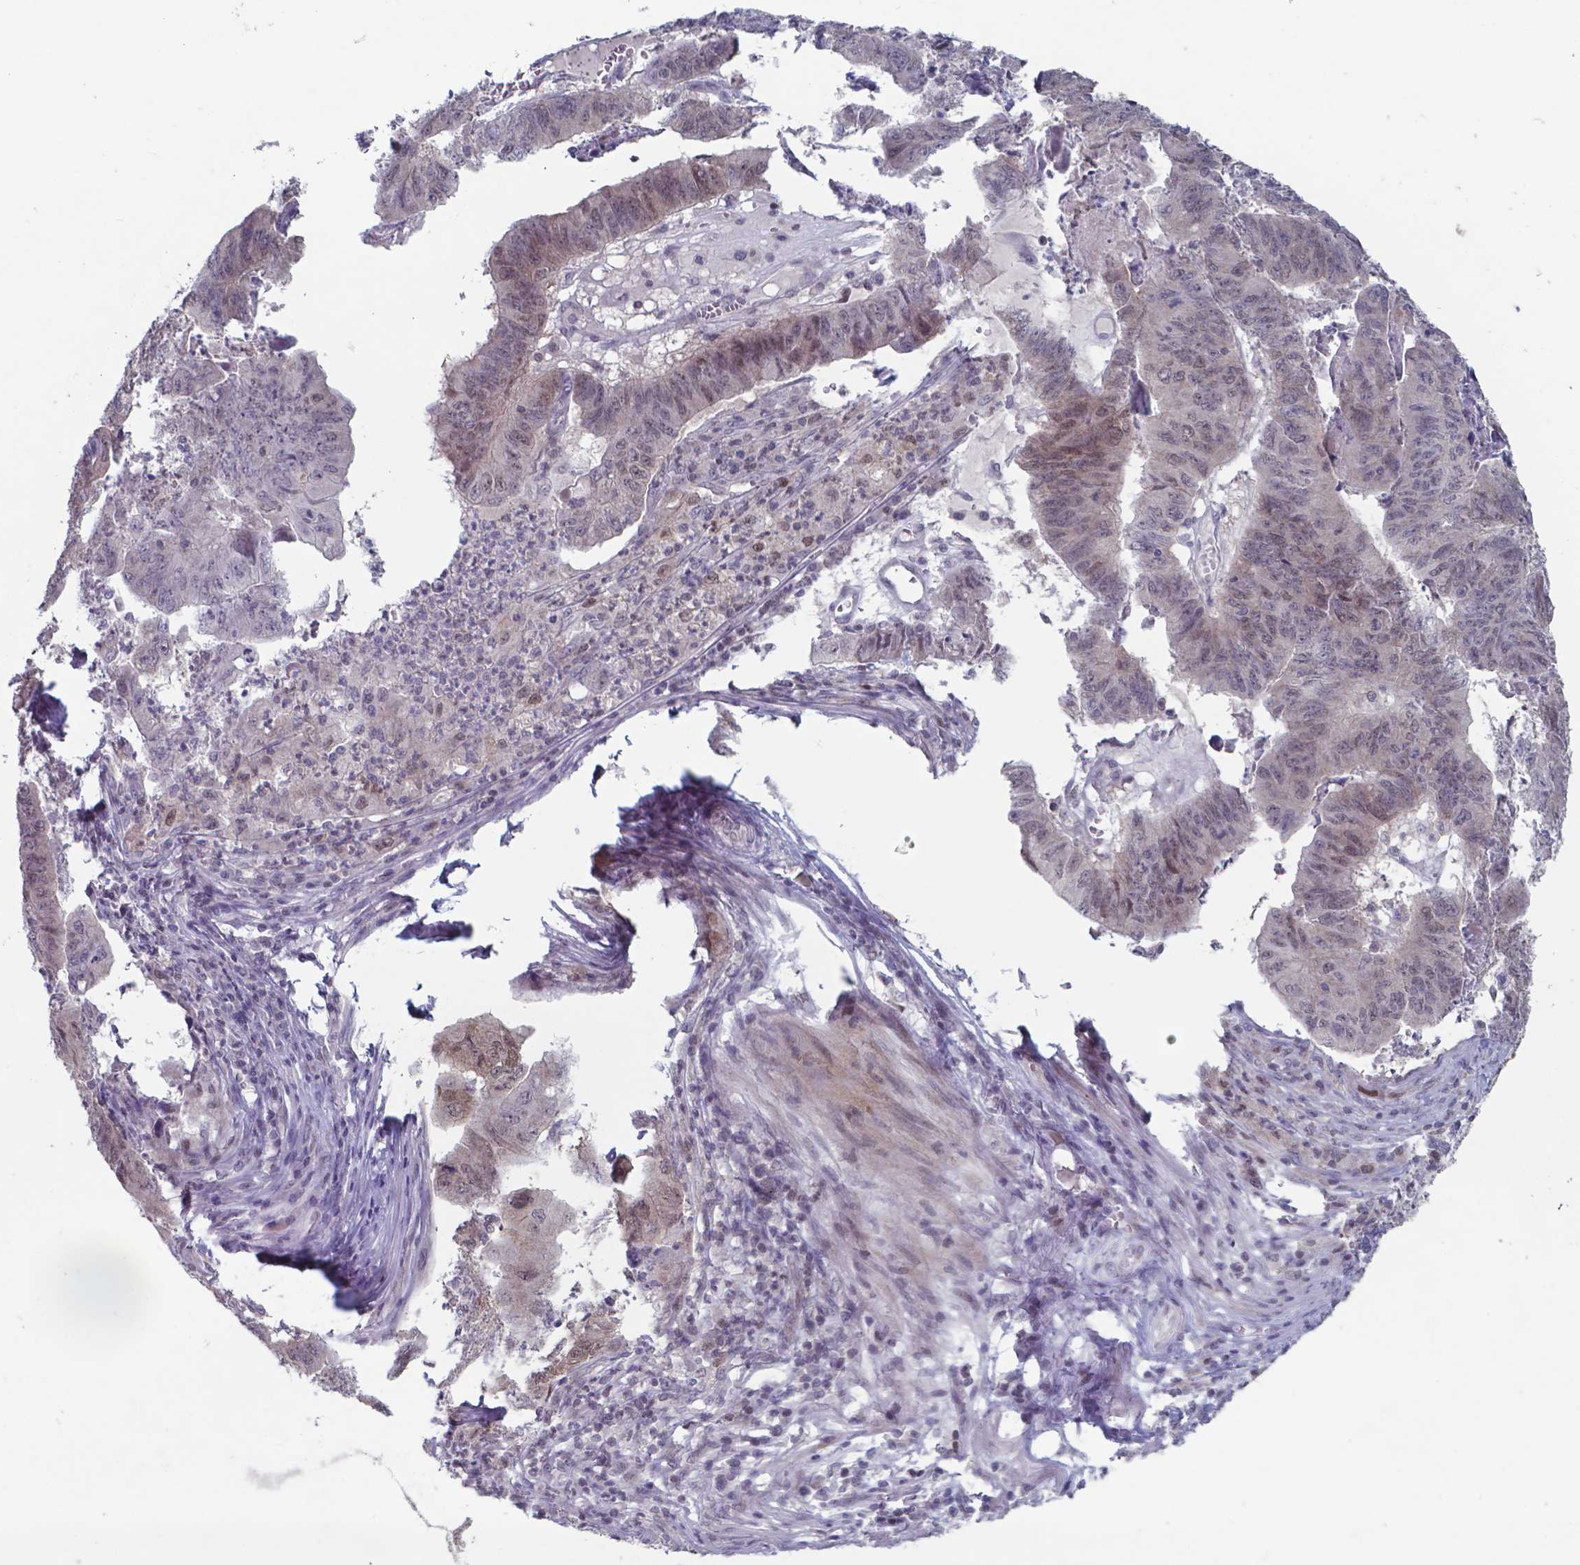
{"staining": {"intensity": "weak", "quantity": "<25%", "location": "nuclear"}, "tissue": "stomach cancer", "cell_type": "Tumor cells", "image_type": "cancer", "snomed": [{"axis": "morphology", "description": "Adenocarcinoma, NOS"}, {"axis": "topography", "description": "Stomach, lower"}], "caption": "Tumor cells show no significant protein expression in adenocarcinoma (stomach). Brightfield microscopy of IHC stained with DAB (3,3'-diaminobenzidine) (brown) and hematoxylin (blue), captured at high magnification.", "gene": "TDP2", "patient": {"sex": "male", "age": 77}}